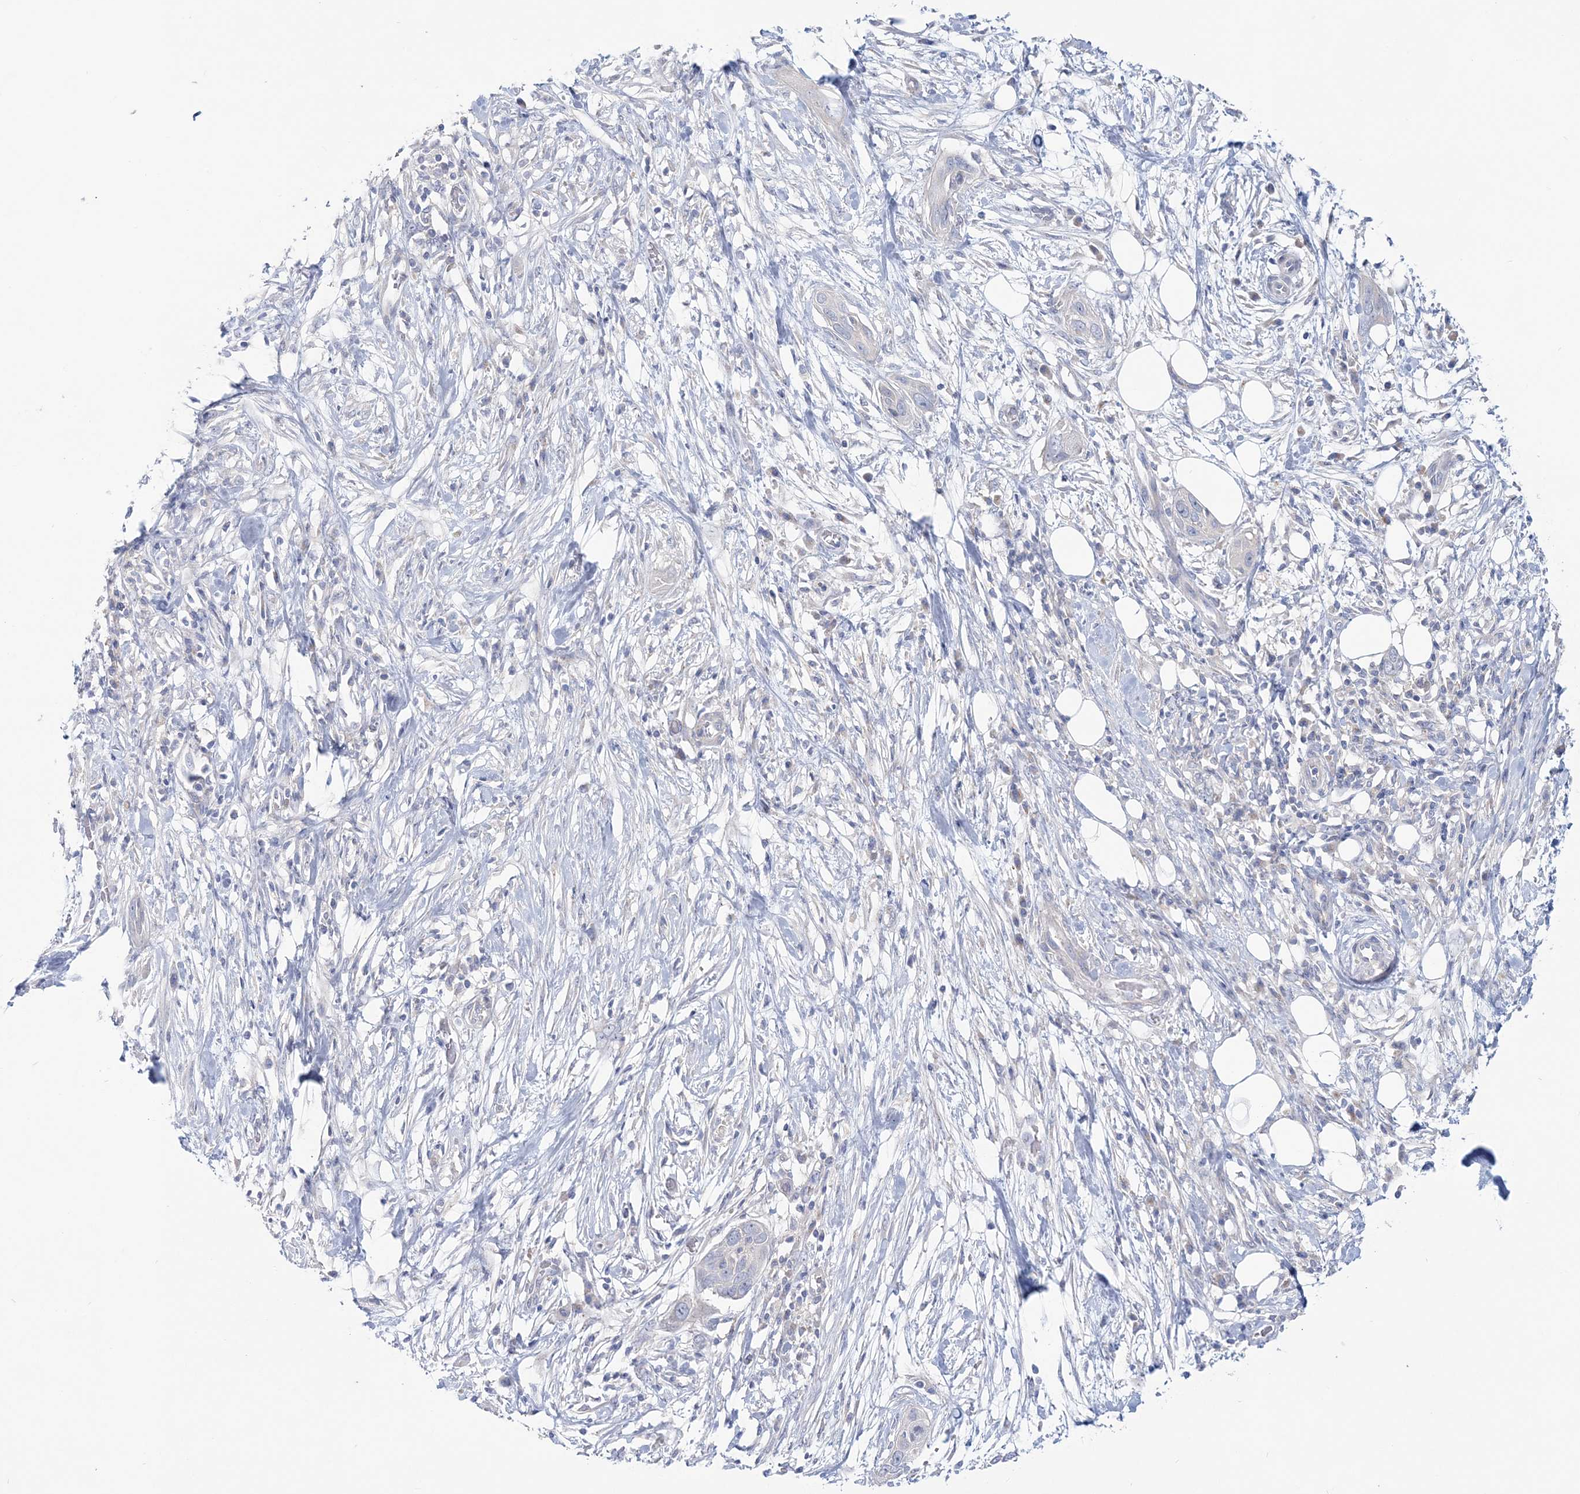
{"staining": {"intensity": "negative", "quantity": "none", "location": "none"}, "tissue": "pancreatic cancer", "cell_type": "Tumor cells", "image_type": "cancer", "snomed": [{"axis": "morphology", "description": "Adenocarcinoma, NOS"}, {"axis": "topography", "description": "Pancreas"}], "caption": "The micrograph reveals no significant expression in tumor cells of pancreatic cancer (adenocarcinoma).", "gene": "ADGB", "patient": {"sex": "female", "age": 60}}